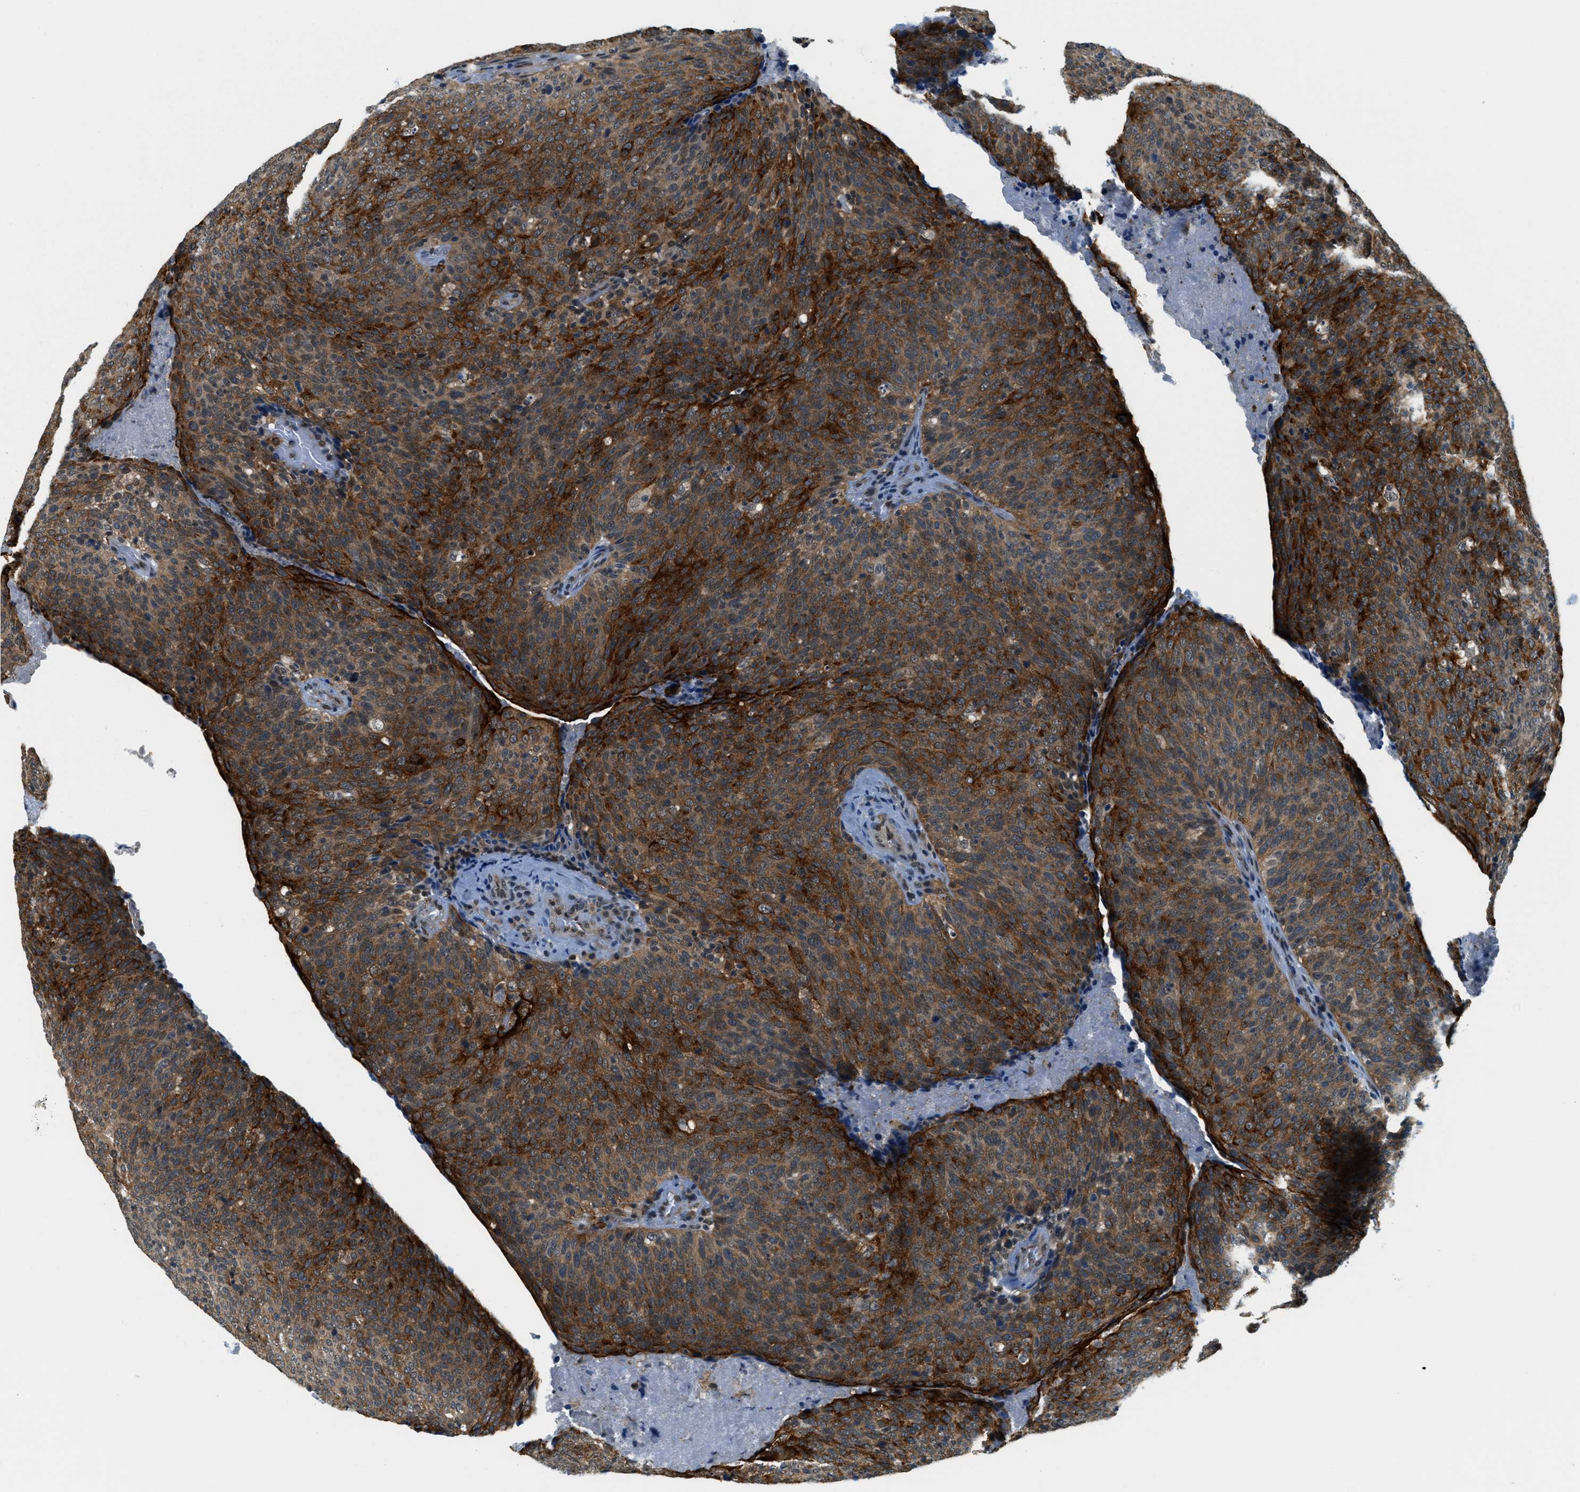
{"staining": {"intensity": "strong", "quantity": ">75%", "location": "cytoplasmic/membranous"}, "tissue": "head and neck cancer", "cell_type": "Tumor cells", "image_type": "cancer", "snomed": [{"axis": "morphology", "description": "Squamous cell carcinoma, NOS"}, {"axis": "morphology", "description": "Squamous cell carcinoma, metastatic, NOS"}, {"axis": "topography", "description": "Lymph node"}, {"axis": "topography", "description": "Head-Neck"}], "caption": "Brown immunohistochemical staining in human head and neck cancer exhibits strong cytoplasmic/membranous expression in approximately >75% of tumor cells. Immunohistochemistry stains the protein in brown and the nuclei are stained blue.", "gene": "RAB11FIP1", "patient": {"sex": "male", "age": 62}}